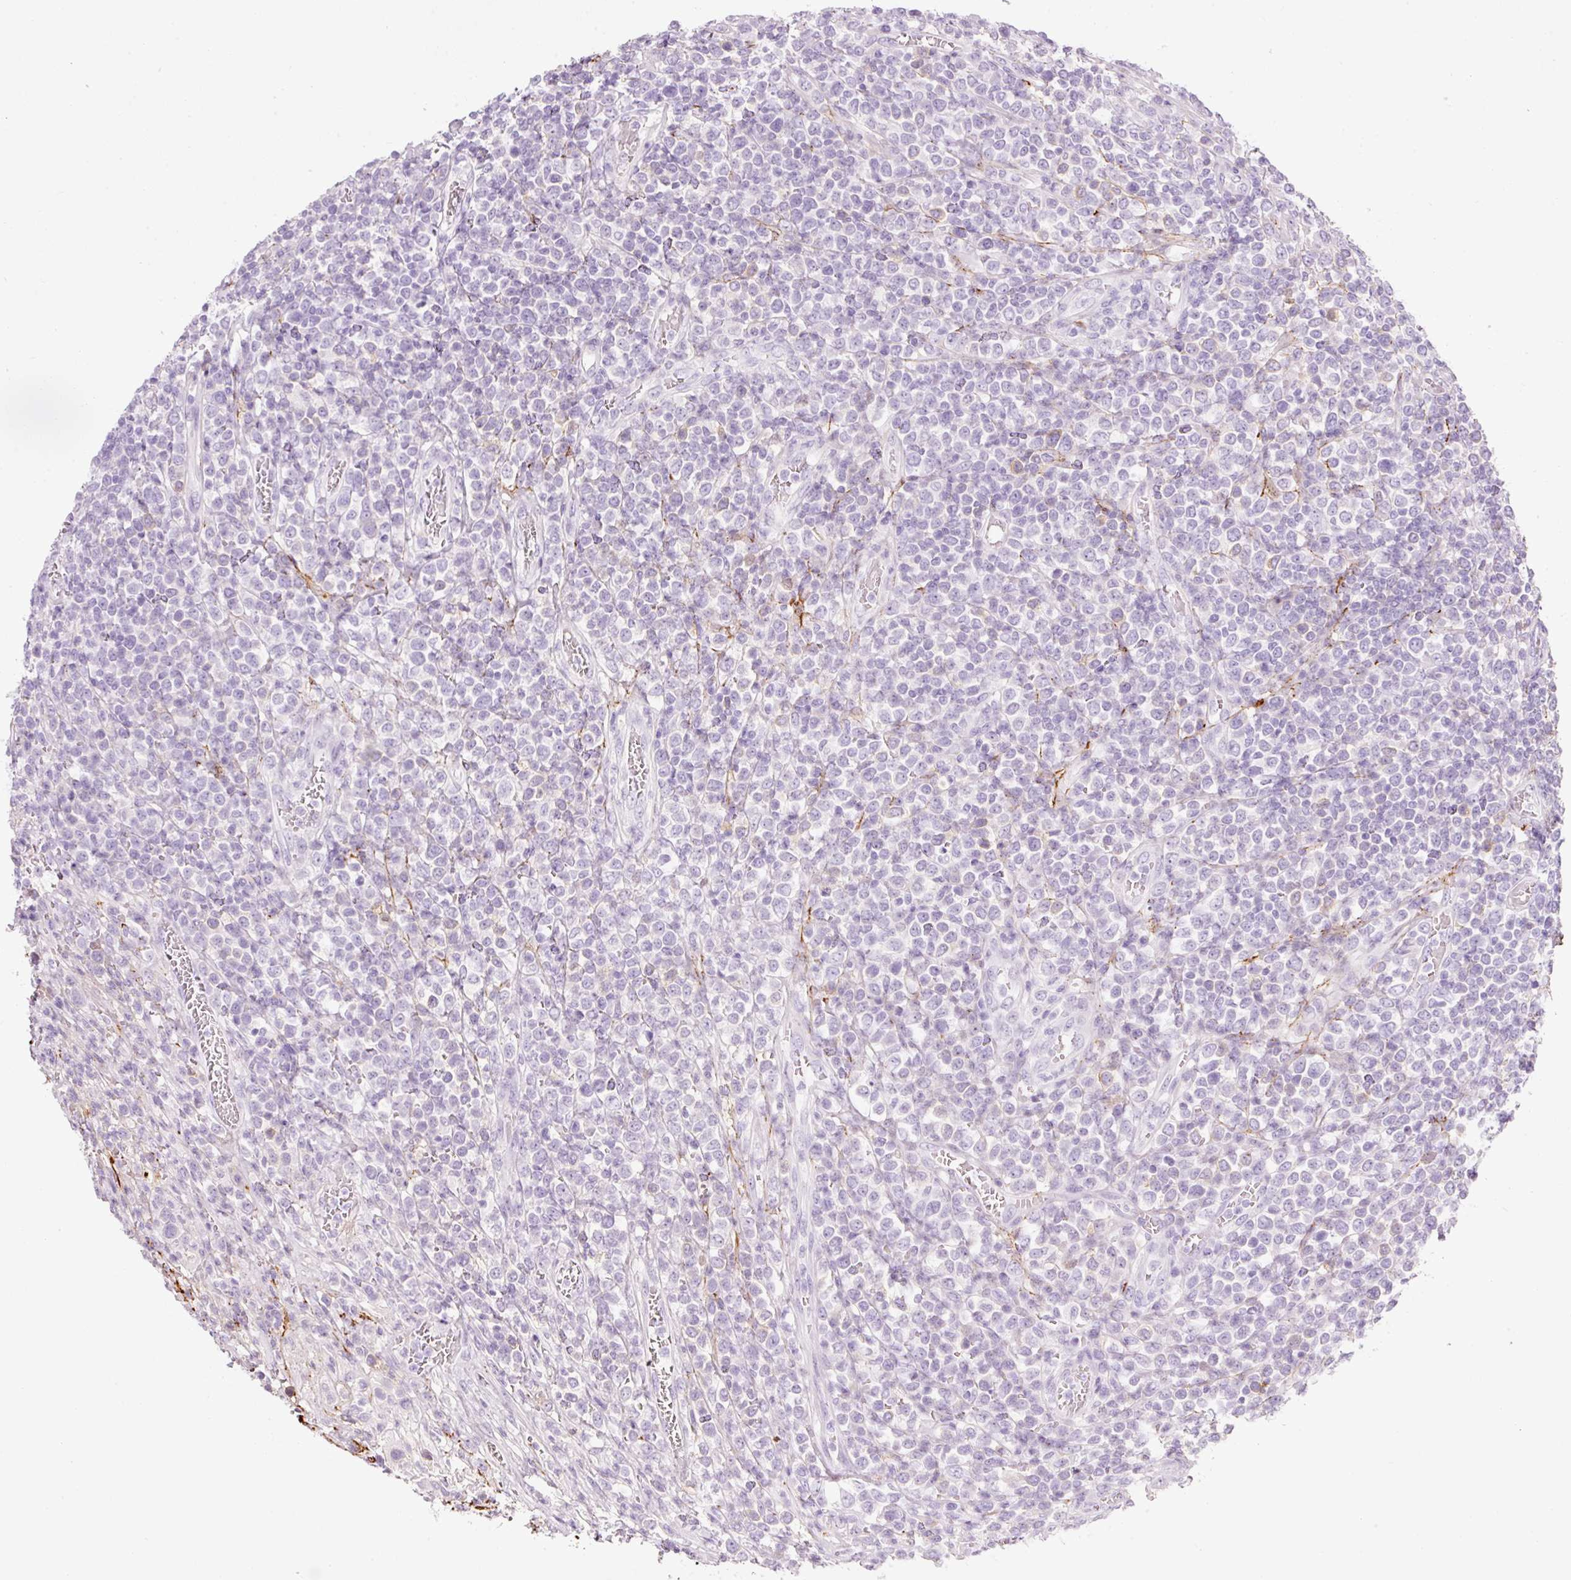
{"staining": {"intensity": "negative", "quantity": "none", "location": "none"}, "tissue": "lymphoma", "cell_type": "Tumor cells", "image_type": "cancer", "snomed": [{"axis": "morphology", "description": "Malignant lymphoma, non-Hodgkin's type, High grade"}, {"axis": "topography", "description": "Soft tissue"}], "caption": "IHC of human high-grade malignant lymphoma, non-Hodgkin's type shows no staining in tumor cells.", "gene": "MFAP4", "patient": {"sex": "female", "age": 56}}